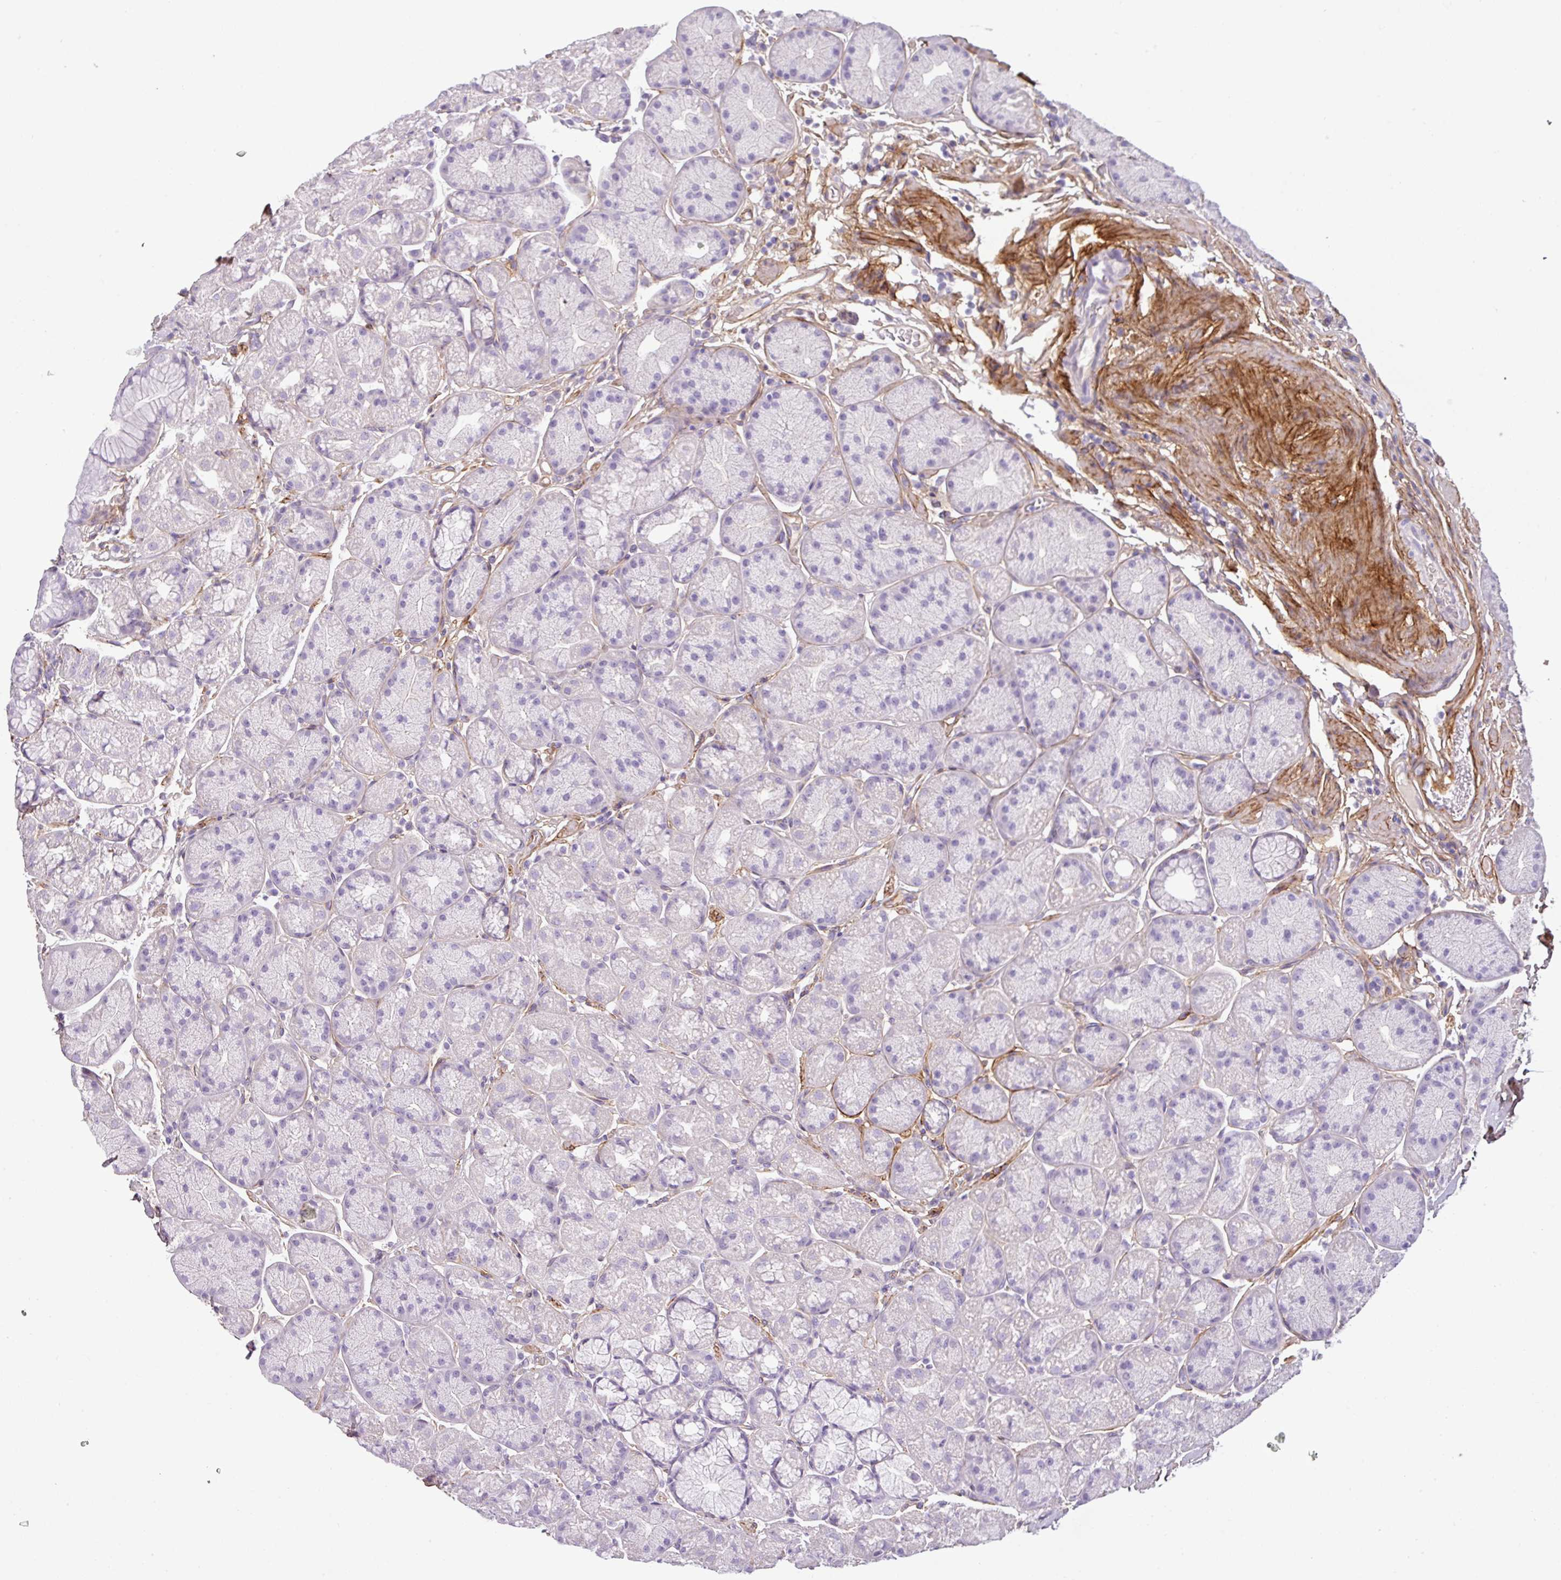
{"staining": {"intensity": "negative", "quantity": "none", "location": "none"}, "tissue": "stomach", "cell_type": "Glandular cells", "image_type": "normal", "snomed": [{"axis": "morphology", "description": "Normal tissue, NOS"}, {"axis": "topography", "description": "Stomach, lower"}], "caption": "High power microscopy image of an immunohistochemistry image of benign stomach, revealing no significant expression in glandular cells.", "gene": "PARD6G", "patient": {"sex": "male", "age": 67}}